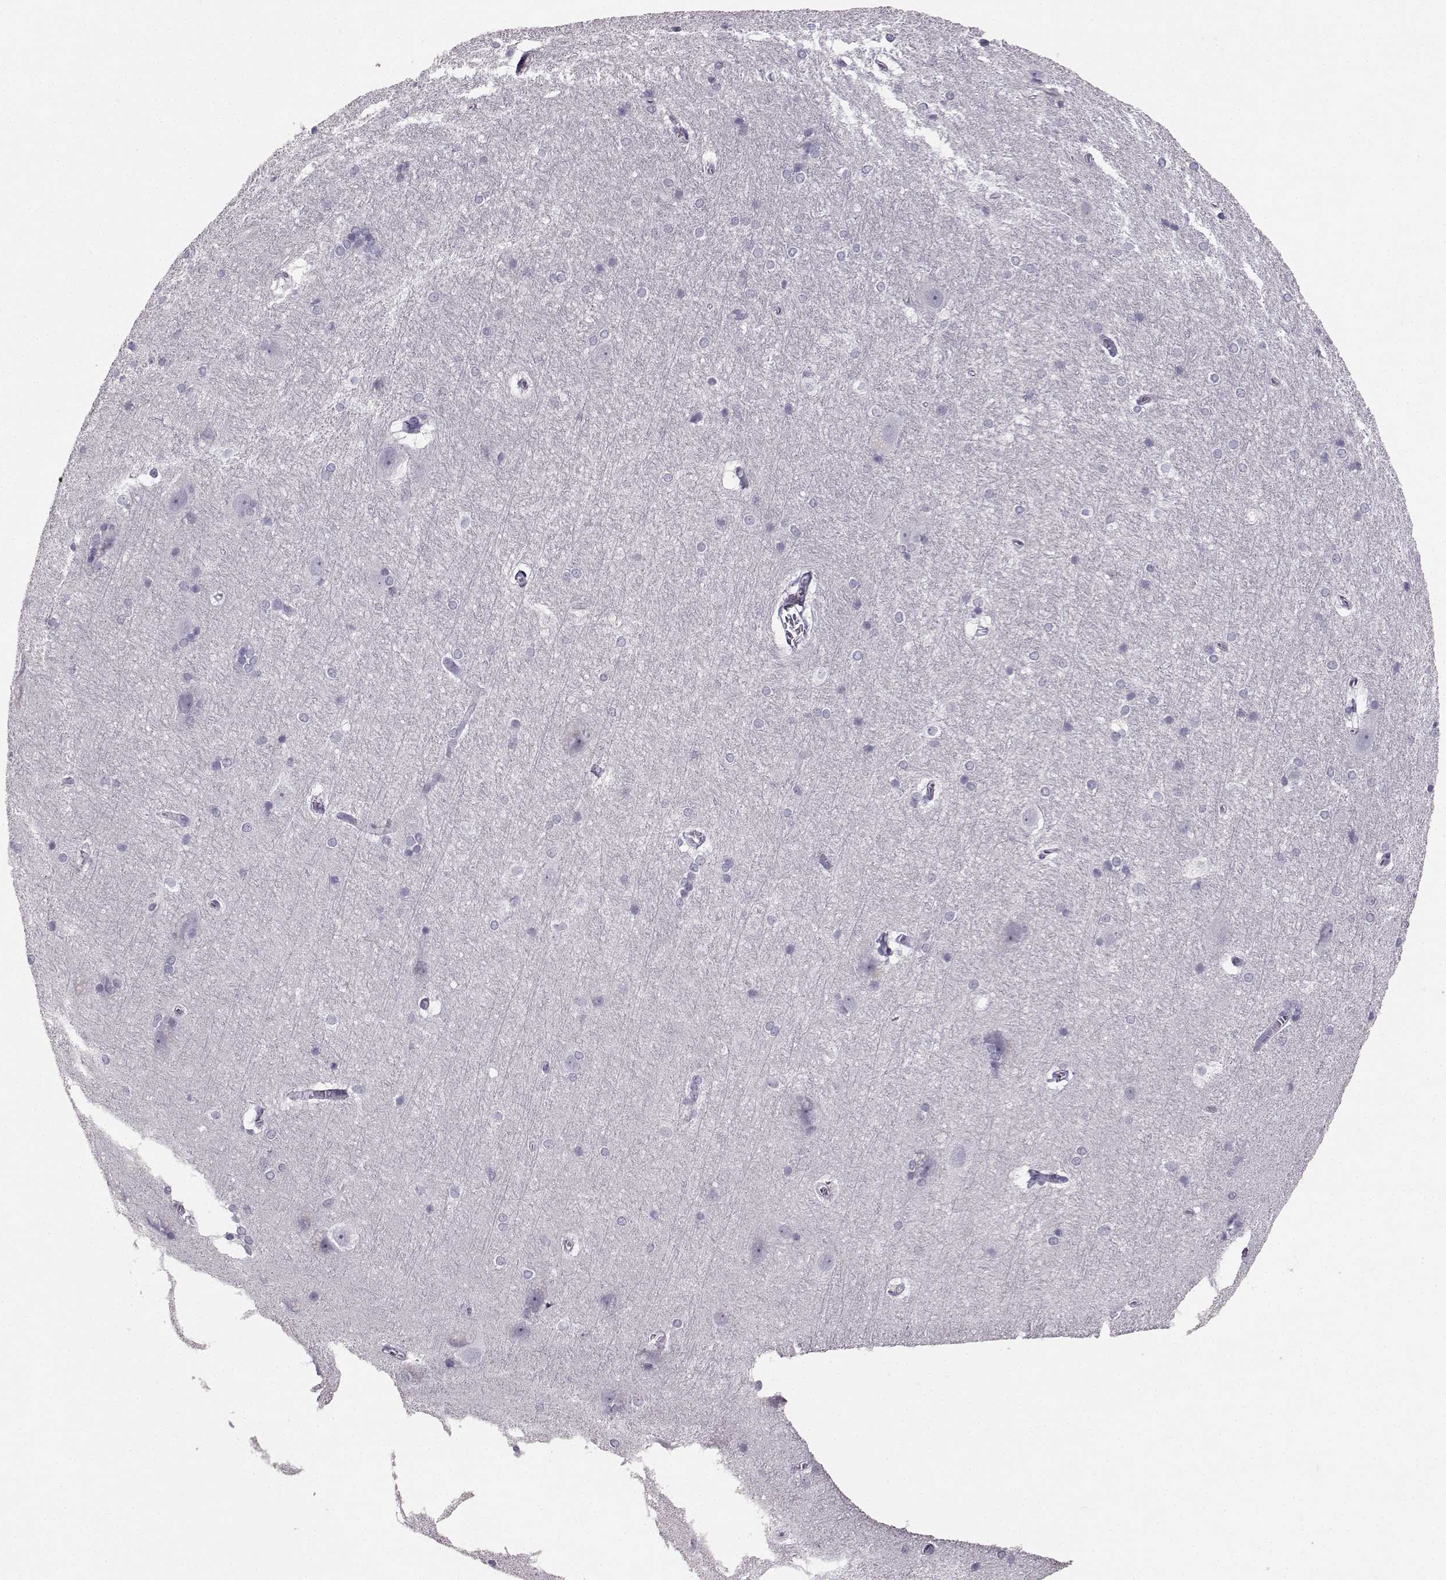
{"staining": {"intensity": "negative", "quantity": "none", "location": "none"}, "tissue": "hippocampus", "cell_type": "Glial cells", "image_type": "normal", "snomed": [{"axis": "morphology", "description": "Normal tissue, NOS"}, {"axis": "topography", "description": "Cerebral cortex"}, {"axis": "topography", "description": "Hippocampus"}], "caption": "The immunohistochemistry (IHC) image has no significant positivity in glial cells of hippocampus. The staining was performed using DAB to visualize the protein expression in brown, while the nuclei were stained in blue with hematoxylin (Magnification: 20x).", "gene": "PKP2", "patient": {"sex": "female", "age": 19}}